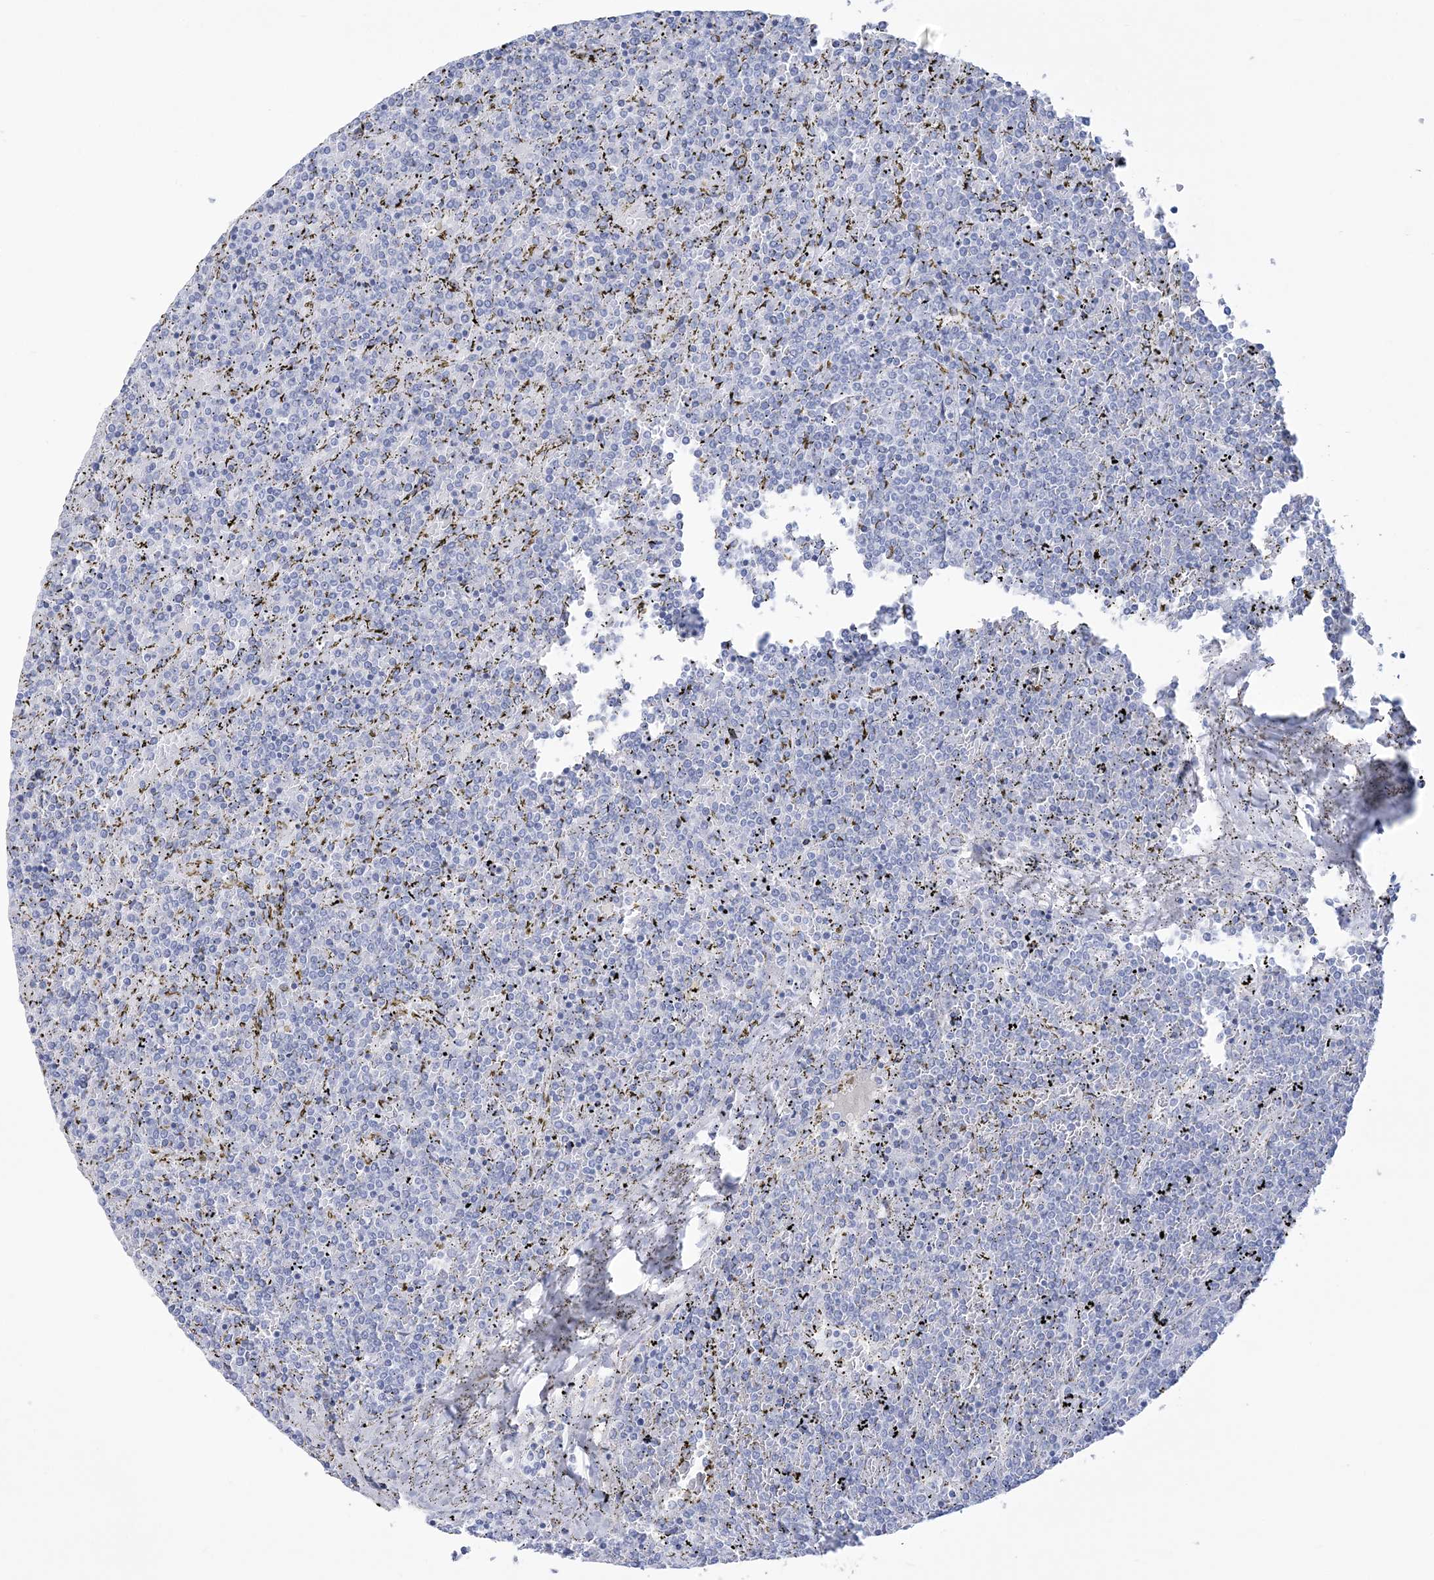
{"staining": {"intensity": "negative", "quantity": "none", "location": "none"}, "tissue": "lymphoma", "cell_type": "Tumor cells", "image_type": "cancer", "snomed": [{"axis": "morphology", "description": "Malignant lymphoma, non-Hodgkin's type, Low grade"}, {"axis": "topography", "description": "Spleen"}], "caption": "This is a histopathology image of IHC staining of malignant lymphoma, non-Hodgkin's type (low-grade), which shows no staining in tumor cells.", "gene": "RBP2", "patient": {"sex": "female", "age": 19}}